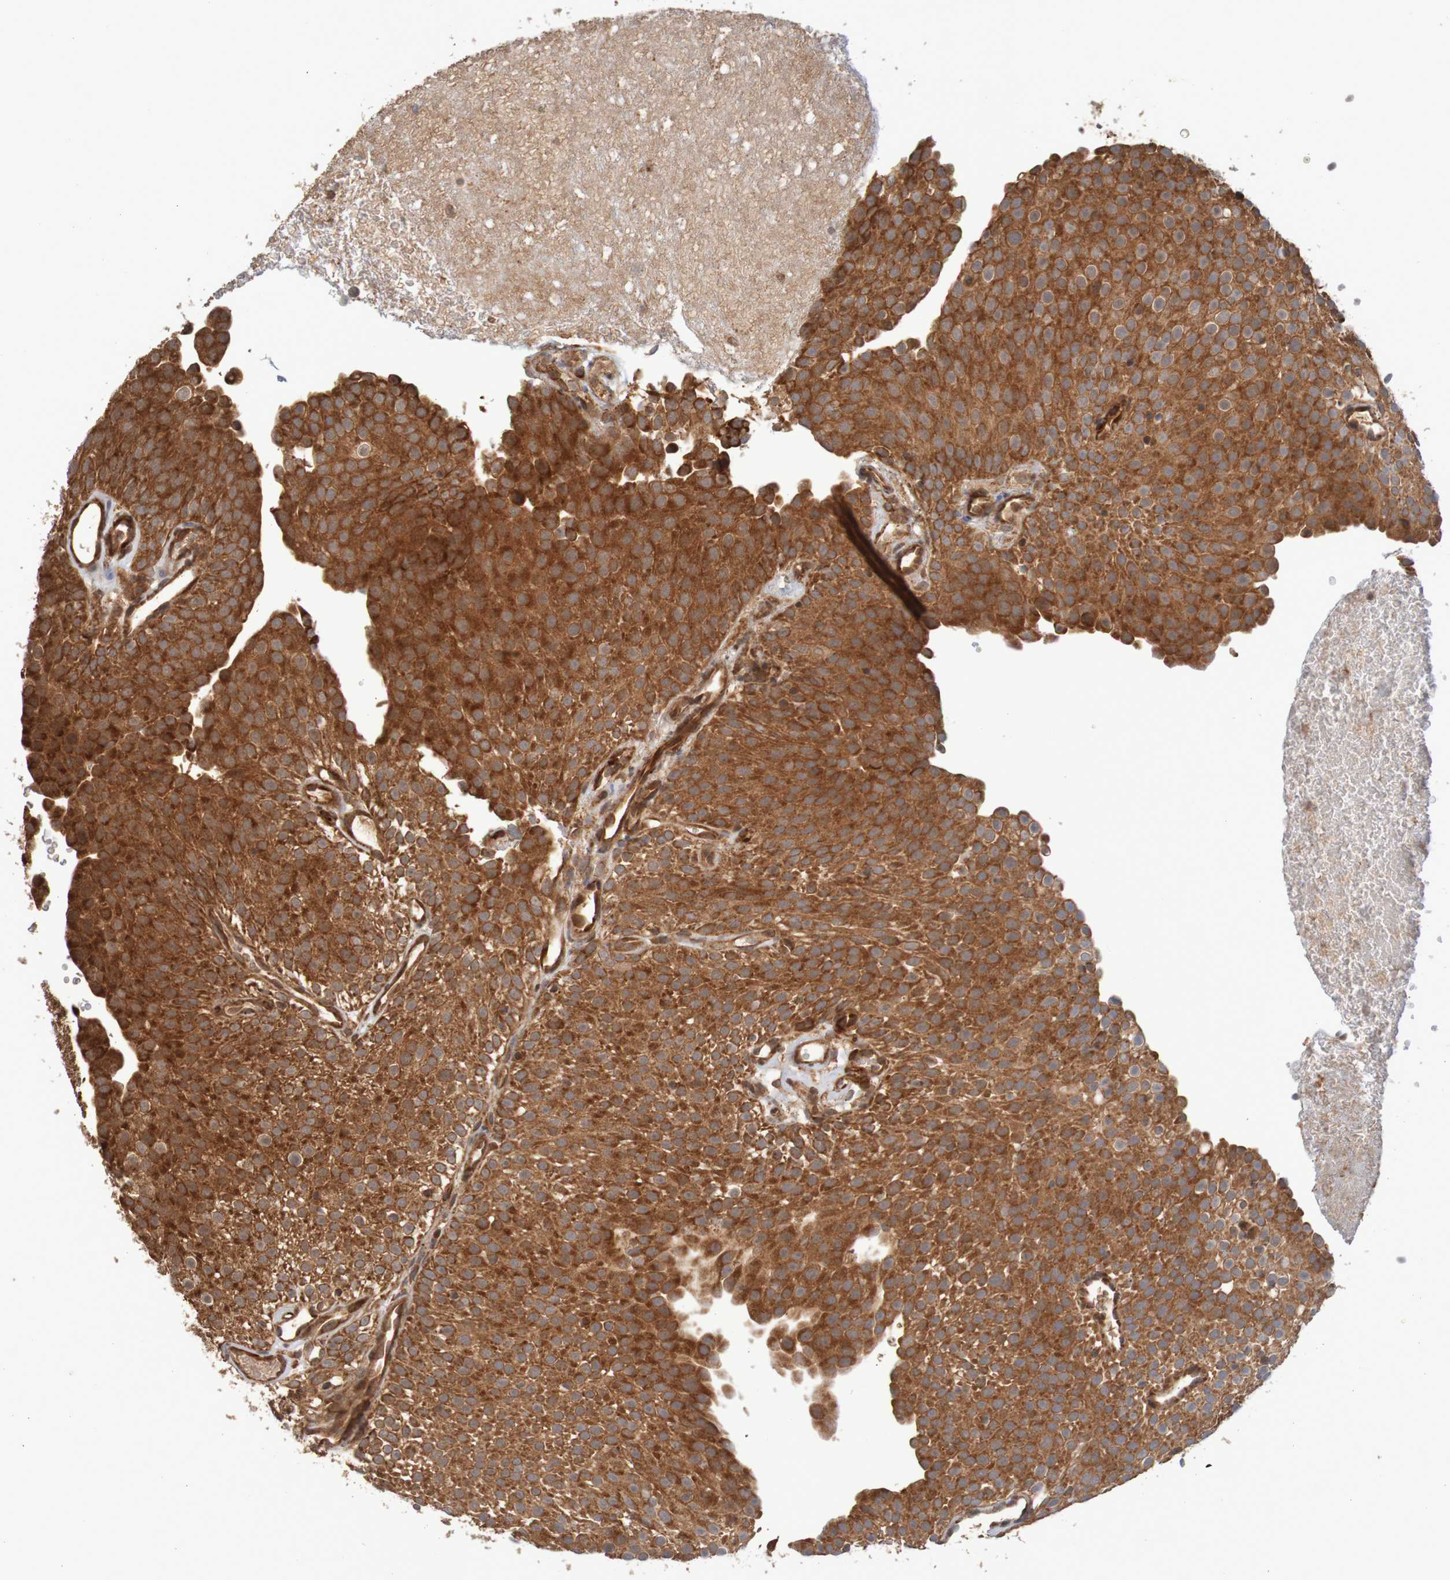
{"staining": {"intensity": "strong", "quantity": ">75%", "location": "cytoplasmic/membranous"}, "tissue": "urothelial cancer", "cell_type": "Tumor cells", "image_type": "cancer", "snomed": [{"axis": "morphology", "description": "Urothelial carcinoma, Low grade"}, {"axis": "topography", "description": "Urinary bladder"}], "caption": "Tumor cells exhibit high levels of strong cytoplasmic/membranous staining in approximately >75% of cells in human urothelial carcinoma (low-grade). (brown staining indicates protein expression, while blue staining denotes nuclei).", "gene": "MRPL52", "patient": {"sex": "male", "age": 78}}